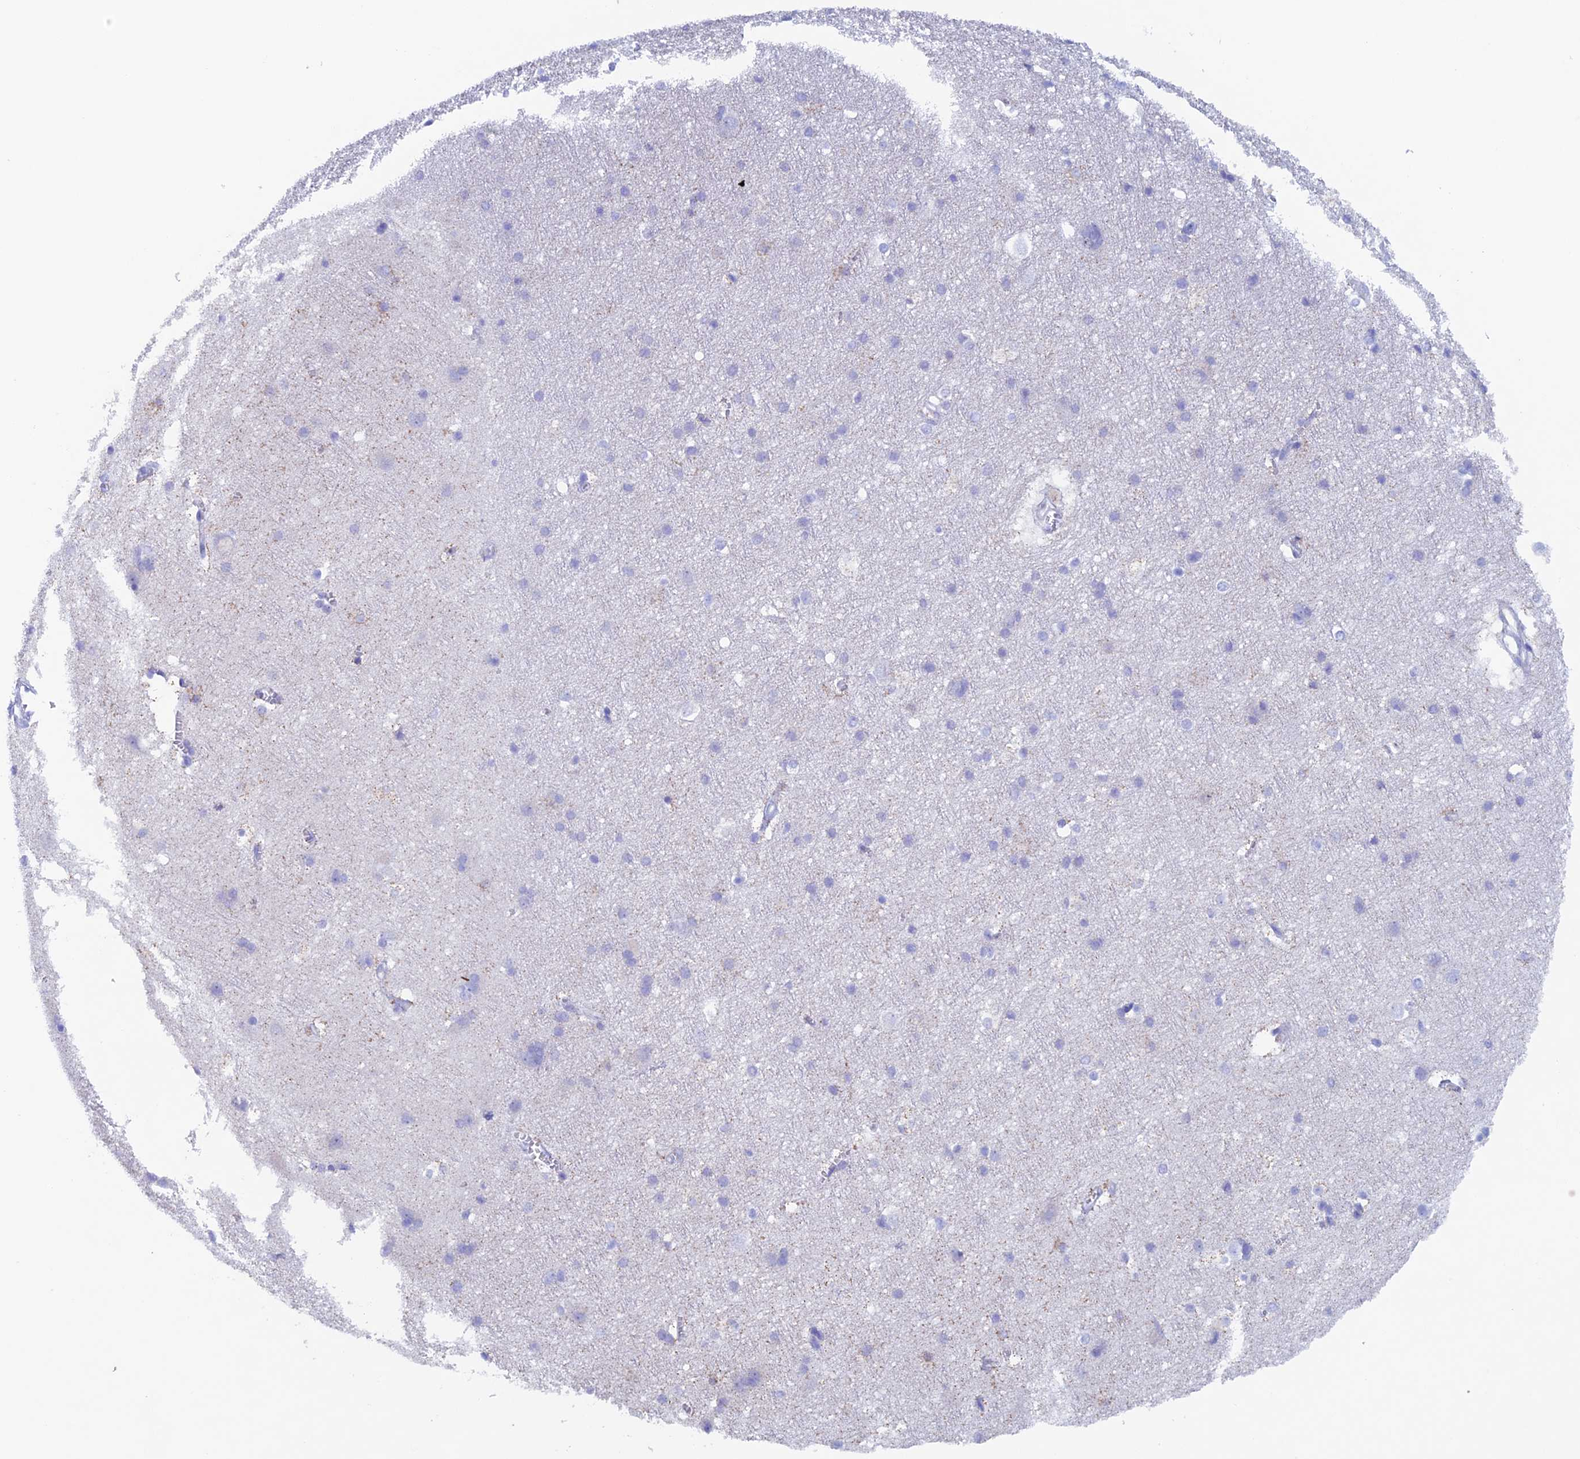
{"staining": {"intensity": "negative", "quantity": "none", "location": "none"}, "tissue": "cerebral cortex", "cell_type": "Endothelial cells", "image_type": "normal", "snomed": [{"axis": "morphology", "description": "Normal tissue, NOS"}, {"axis": "topography", "description": "Cerebral cortex"}], "caption": "A high-resolution photomicrograph shows immunohistochemistry (IHC) staining of normal cerebral cortex, which shows no significant positivity in endothelial cells.", "gene": "PSMC3IP", "patient": {"sex": "male", "age": 54}}